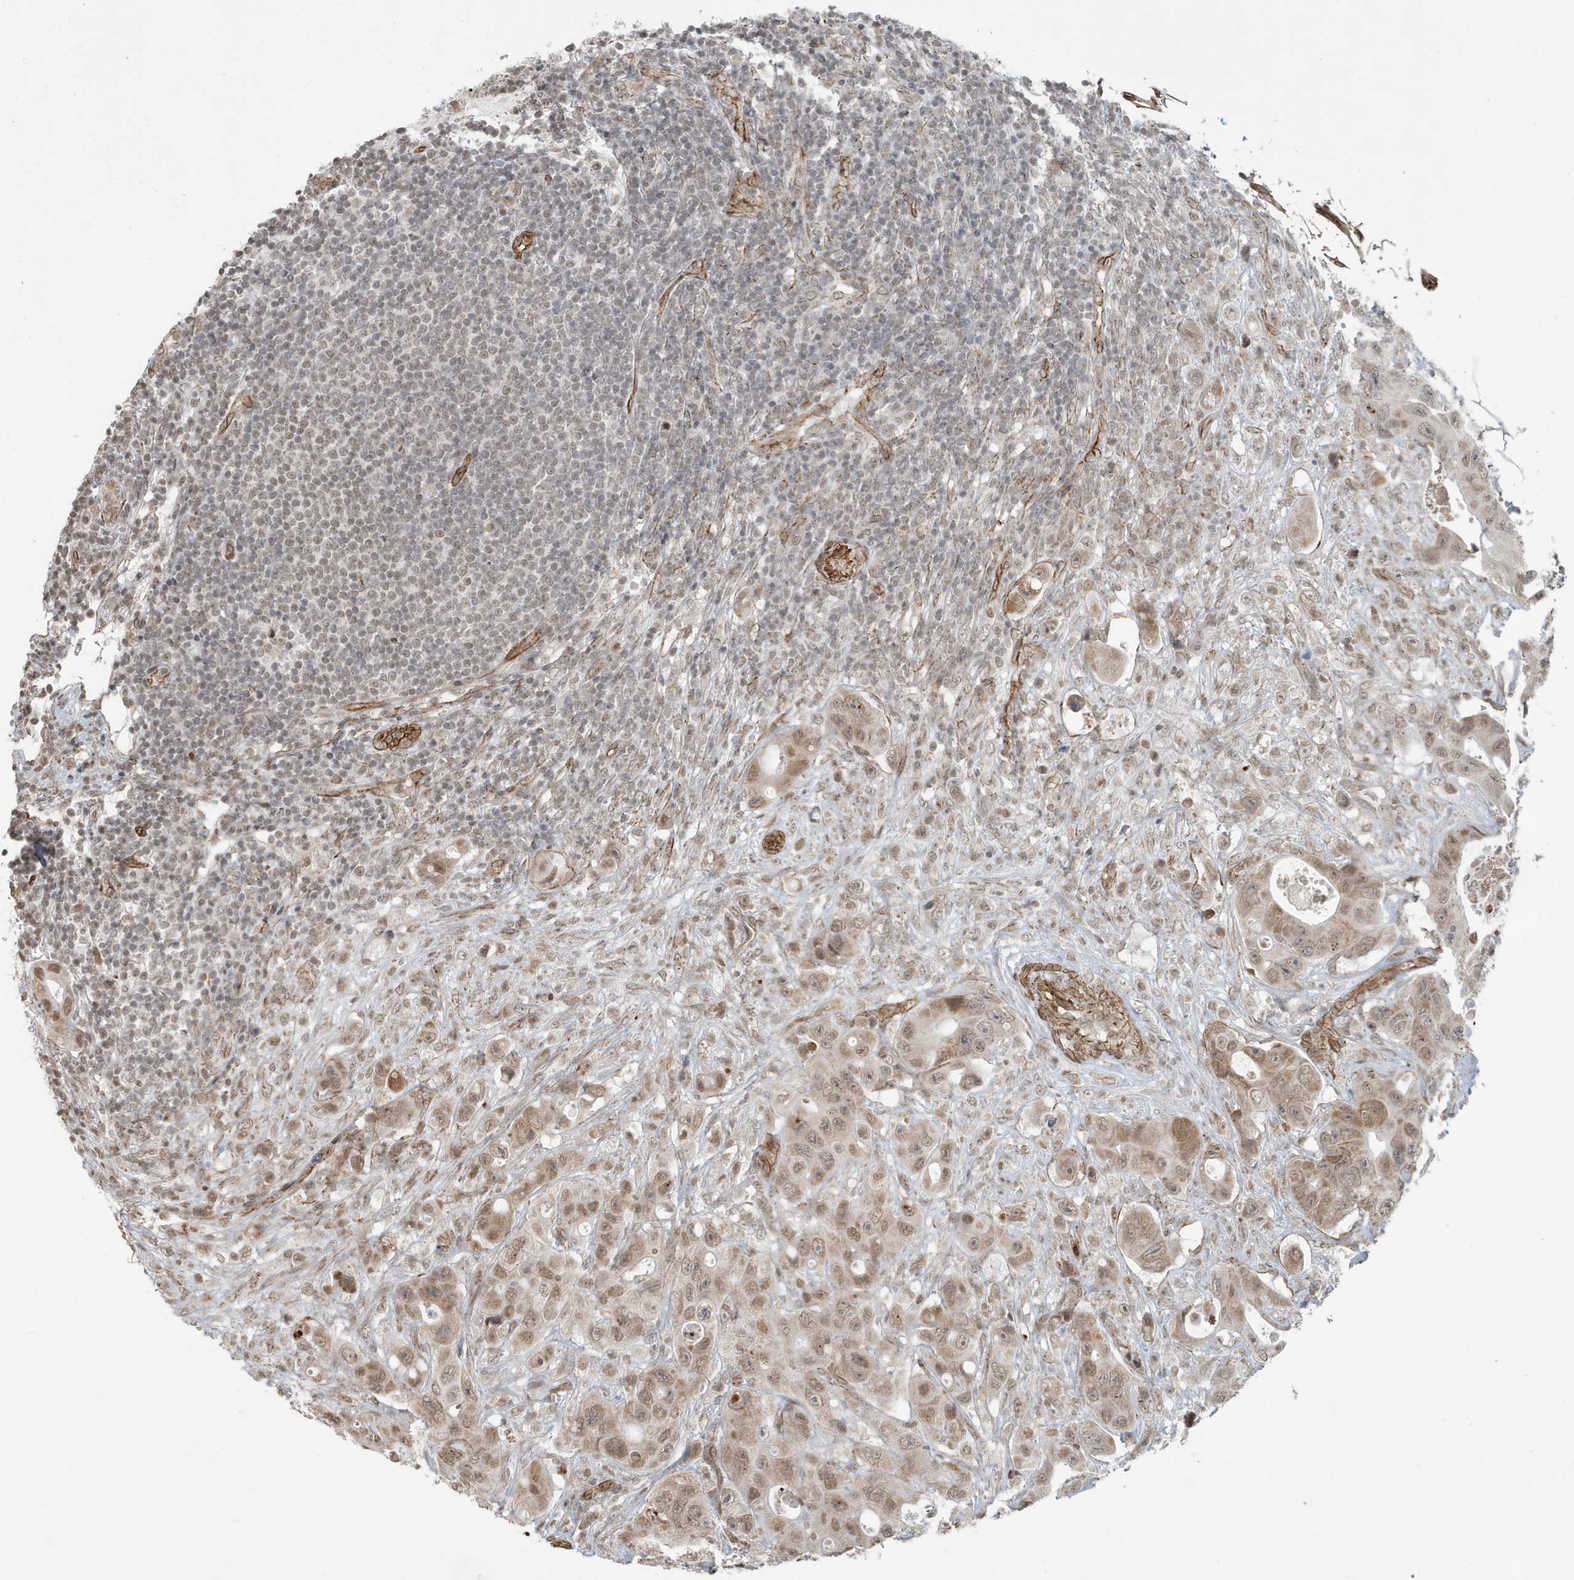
{"staining": {"intensity": "weak", "quantity": ">75%", "location": "cytoplasmic/membranous,nuclear"}, "tissue": "colorectal cancer", "cell_type": "Tumor cells", "image_type": "cancer", "snomed": [{"axis": "morphology", "description": "Adenocarcinoma, NOS"}, {"axis": "topography", "description": "Colon"}], "caption": "This is an image of IHC staining of colorectal cancer, which shows weak staining in the cytoplasmic/membranous and nuclear of tumor cells.", "gene": "CHCHD4", "patient": {"sex": "female", "age": 46}}